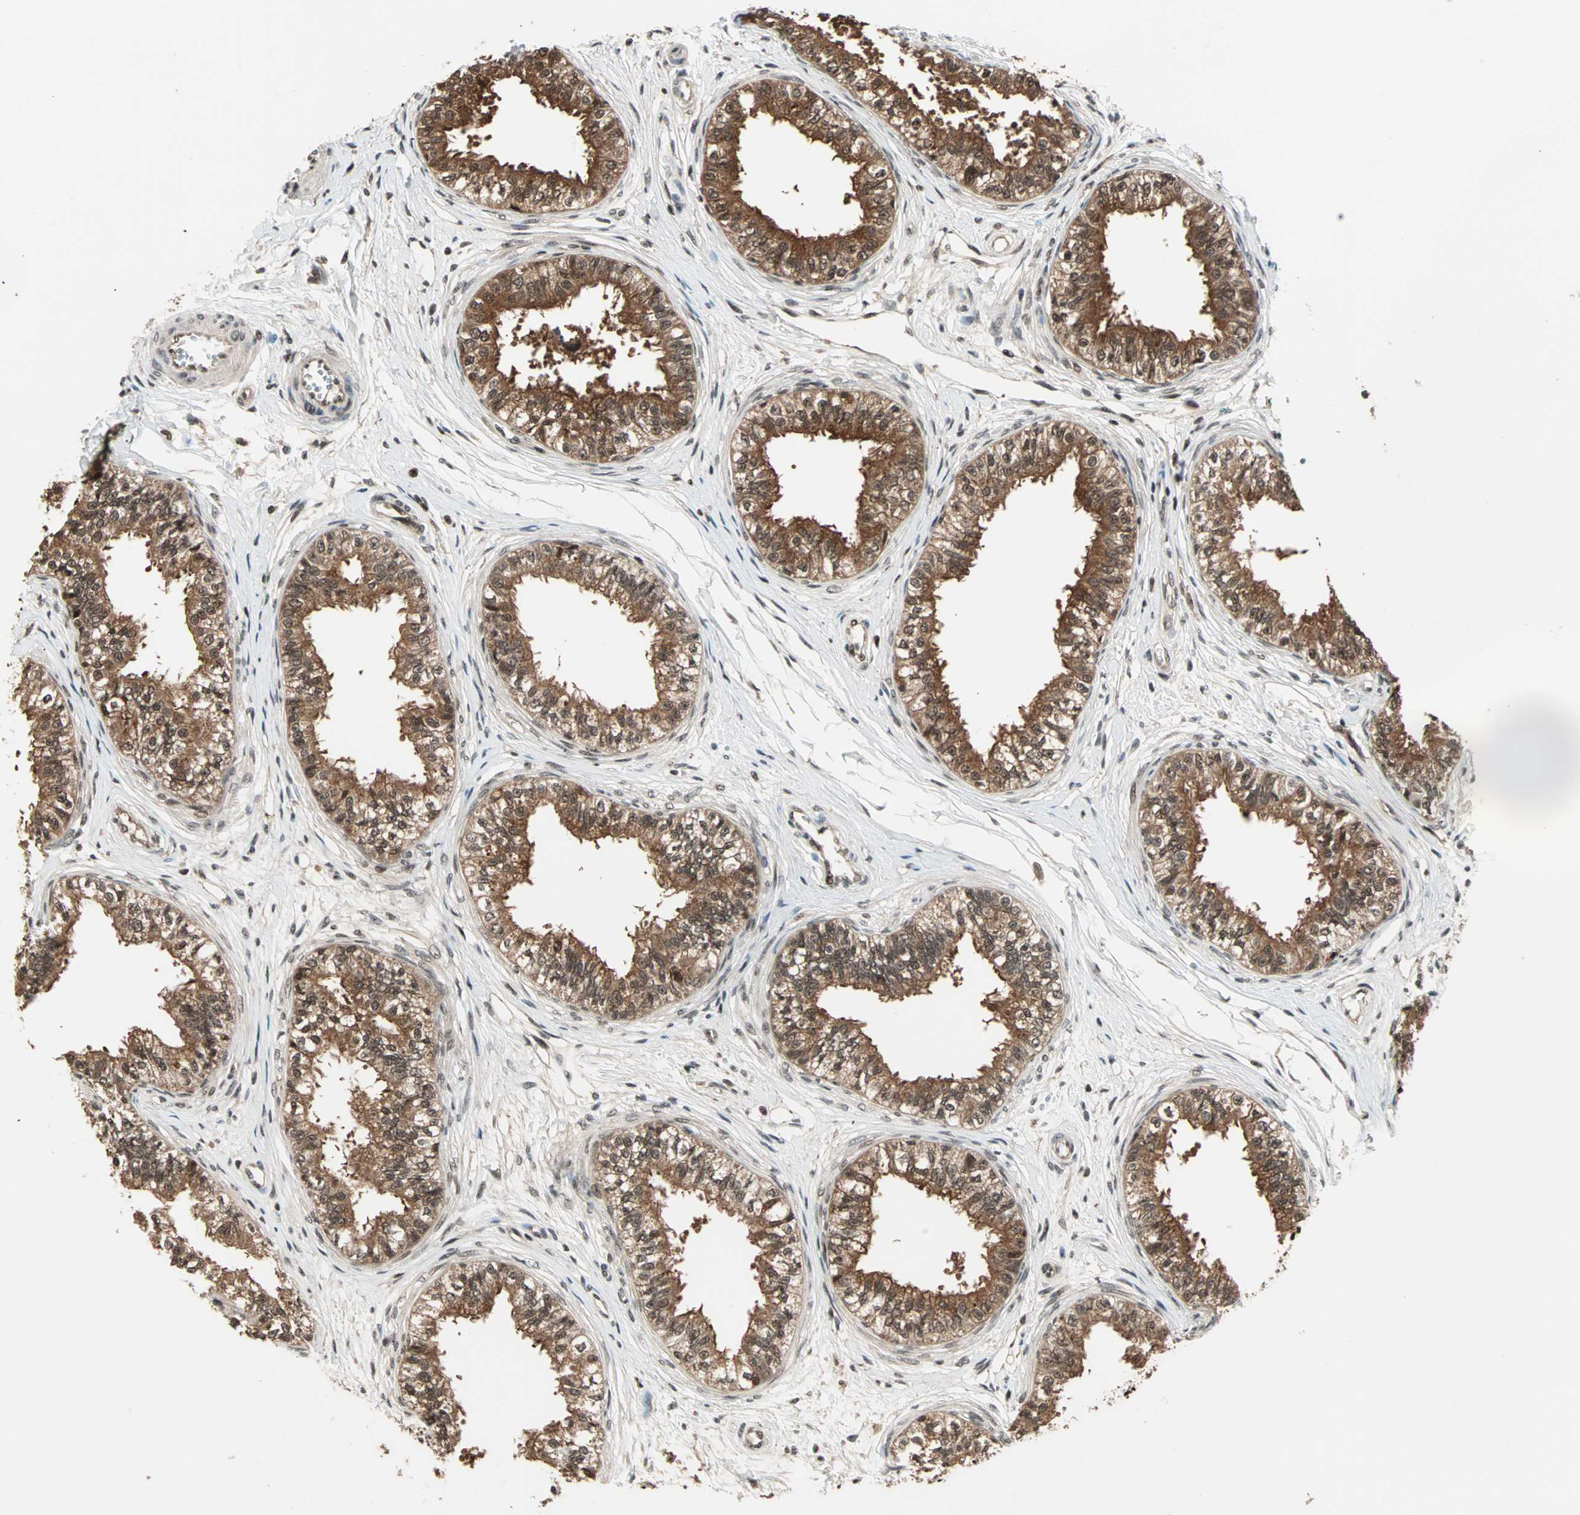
{"staining": {"intensity": "strong", "quantity": ">75%", "location": "cytoplasmic/membranous,nuclear"}, "tissue": "epididymis", "cell_type": "Glandular cells", "image_type": "normal", "snomed": [{"axis": "morphology", "description": "Normal tissue, NOS"}, {"axis": "morphology", "description": "Adenocarcinoma, metastatic, NOS"}, {"axis": "topography", "description": "Testis"}, {"axis": "topography", "description": "Epididymis"}], "caption": "A high-resolution image shows IHC staining of benign epididymis, which reveals strong cytoplasmic/membranous,nuclear staining in about >75% of glandular cells. The protein of interest is stained brown, and the nuclei are stained in blue (DAB (3,3'-diaminobenzidine) IHC with brightfield microscopy, high magnification).", "gene": "ZNF44", "patient": {"sex": "male", "age": 26}}